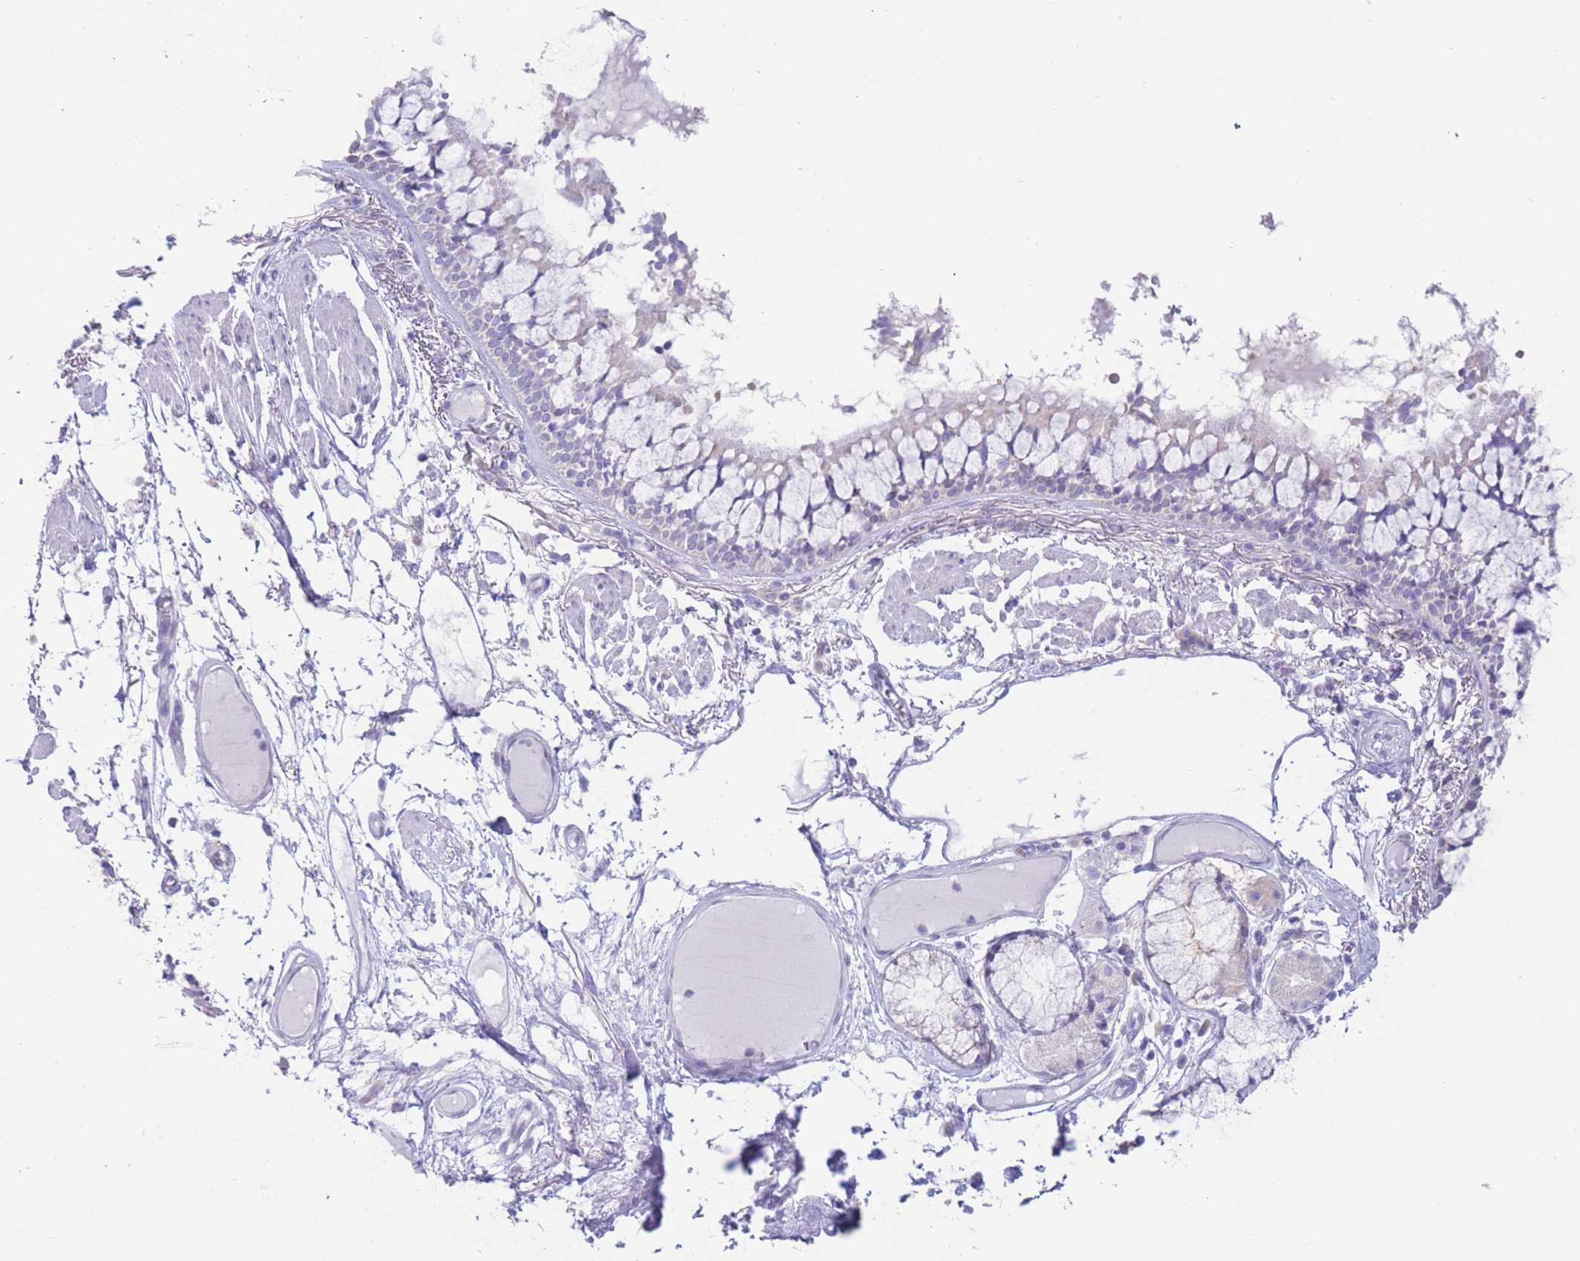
{"staining": {"intensity": "negative", "quantity": "none", "location": "none"}, "tissue": "bronchus", "cell_type": "Respiratory epithelial cells", "image_type": "normal", "snomed": [{"axis": "morphology", "description": "Normal tissue, NOS"}, {"axis": "topography", "description": "Bronchus"}], "caption": "Immunohistochemical staining of normal human bronchus exhibits no significant expression in respiratory epithelial cells.", "gene": "FAH", "patient": {"sex": "male", "age": 70}}